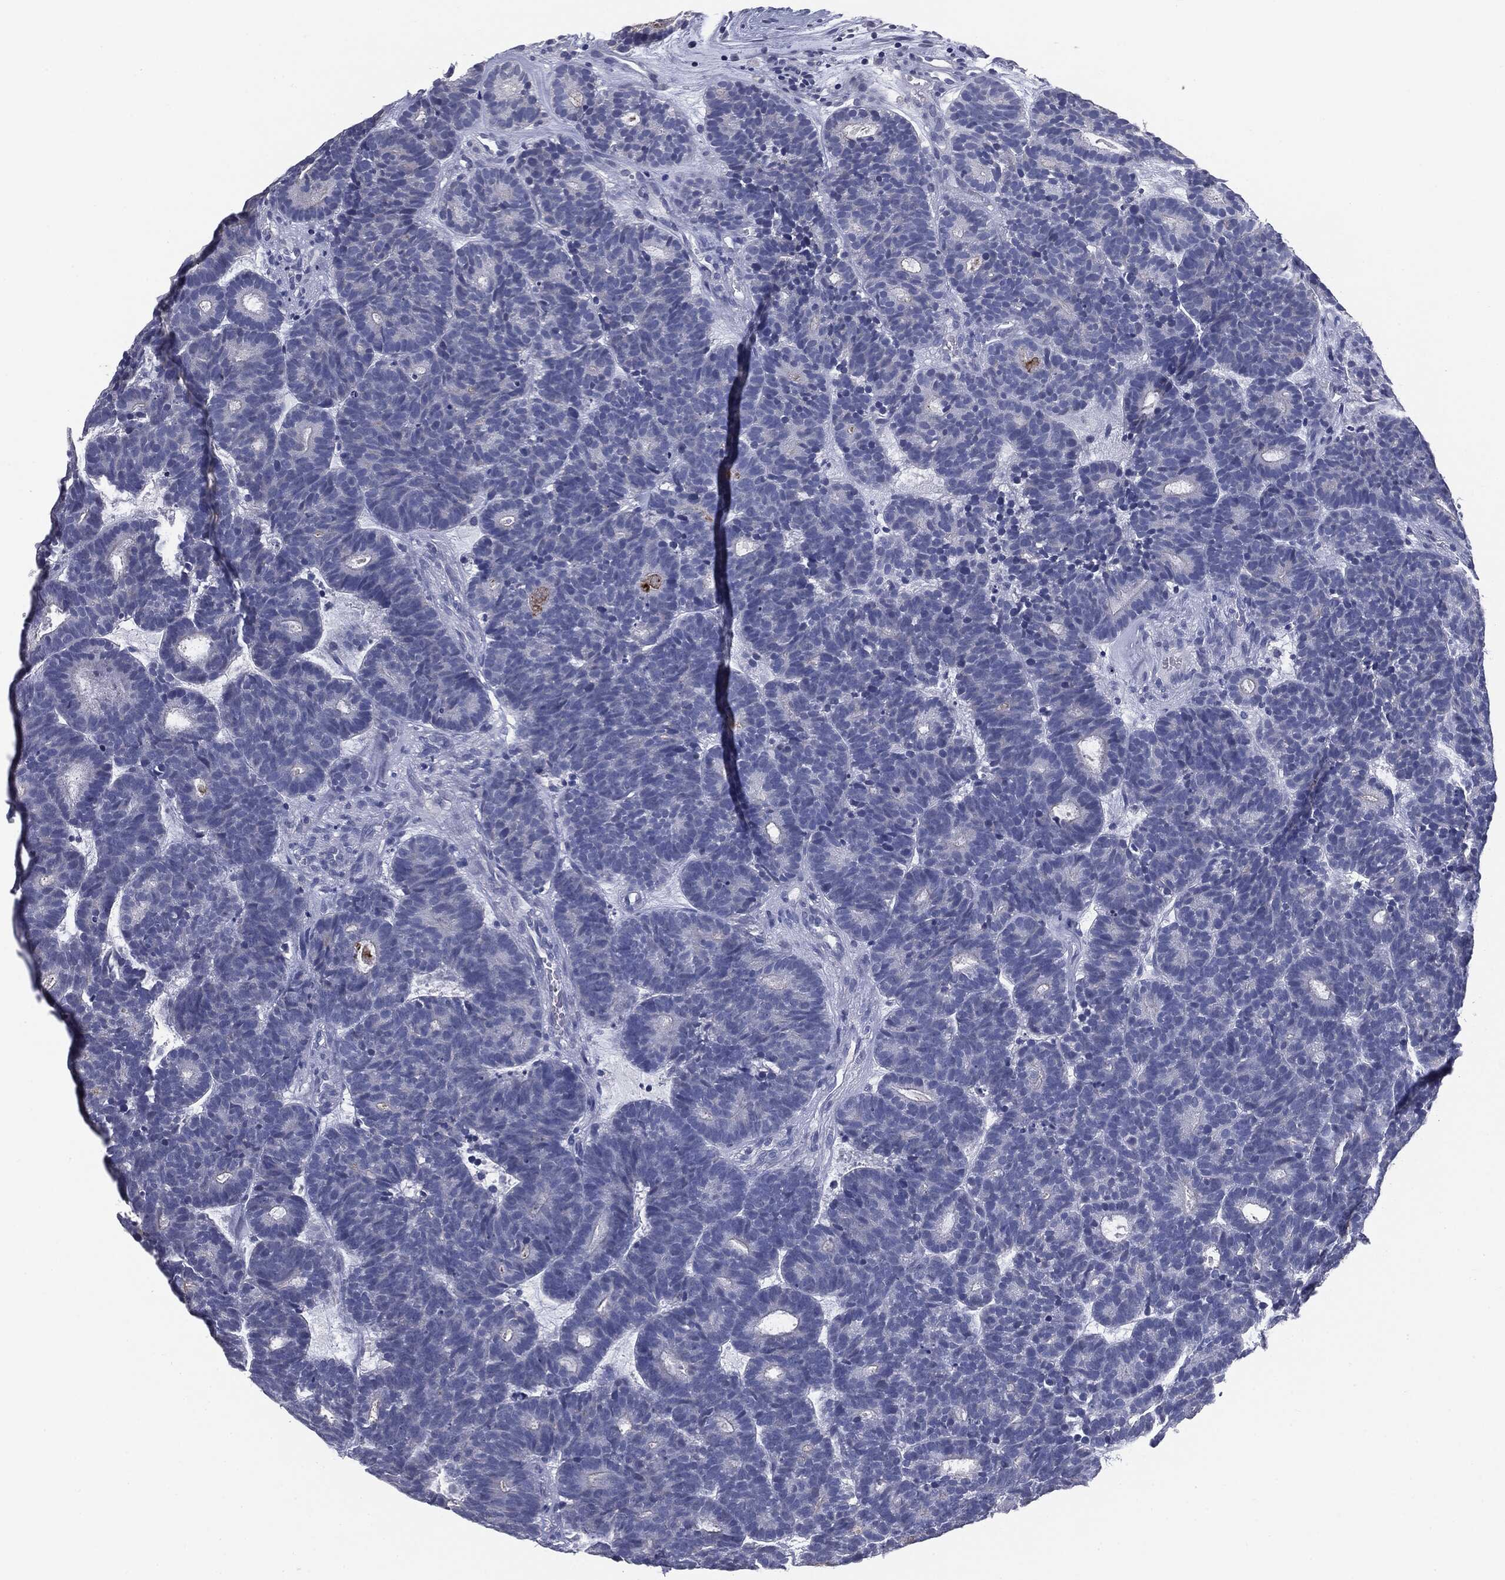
{"staining": {"intensity": "negative", "quantity": "none", "location": "none"}, "tissue": "head and neck cancer", "cell_type": "Tumor cells", "image_type": "cancer", "snomed": [{"axis": "morphology", "description": "Adenocarcinoma, NOS"}, {"axis": "topography", "description": "Head-Neck"}], "caption": "Immunohistochemical staining of head and neck adenocarcinoma displays no significant staining in tumor cells. (Immunohistochemistry (ihc), brightfield microscopy, high magnification).", "gene": "MUC1", "patient": {"sex": "female", "age": 81}}